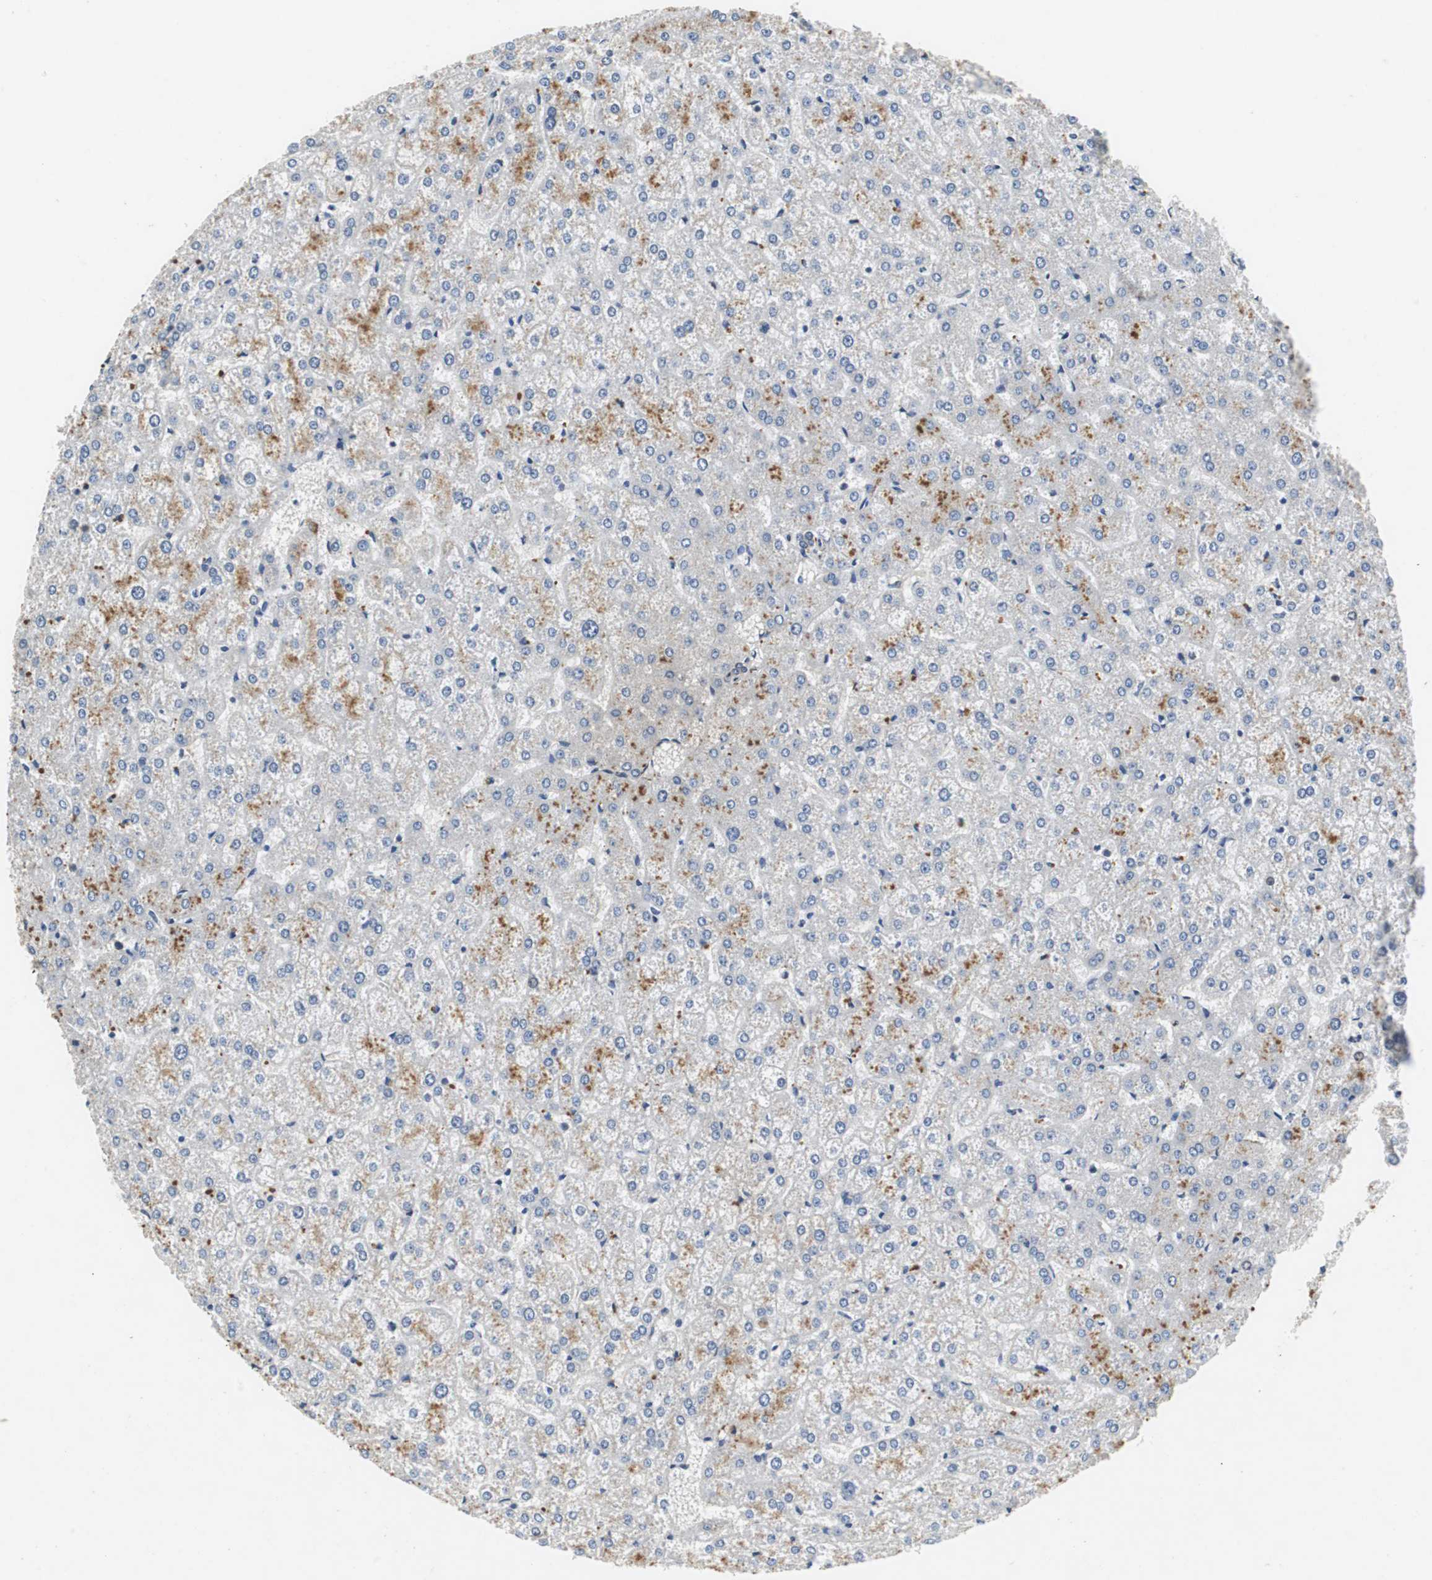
{"staining": {"intensity": "weak", "quantity": ">75%", "location": "cytoplasmic/membranous"}, "tissue": "liver", "cell_type": "Cholangiocytes", "image_type": "normal", "snomed": [{"axis": "morphology", "description": "Normal tissue, NOS"}, {"axis": "topography", "description": "Liver"}], "caption": "Immunohistochemistry (IHC) staining of benign liver, which reveals low levels of weak cytoplasmic/membranous expression in approximately >75% of cholangiocytes indicating weak cytoplasmic/membranous protein positivity. The staining was performed using DAB (3,3'-diaminobenzidine) (brown) for protein detection and nuclei were counterstained in hematoxylin (blue).", "gene": "ISCU", "patient": {"sex": "female", "age": 32}}